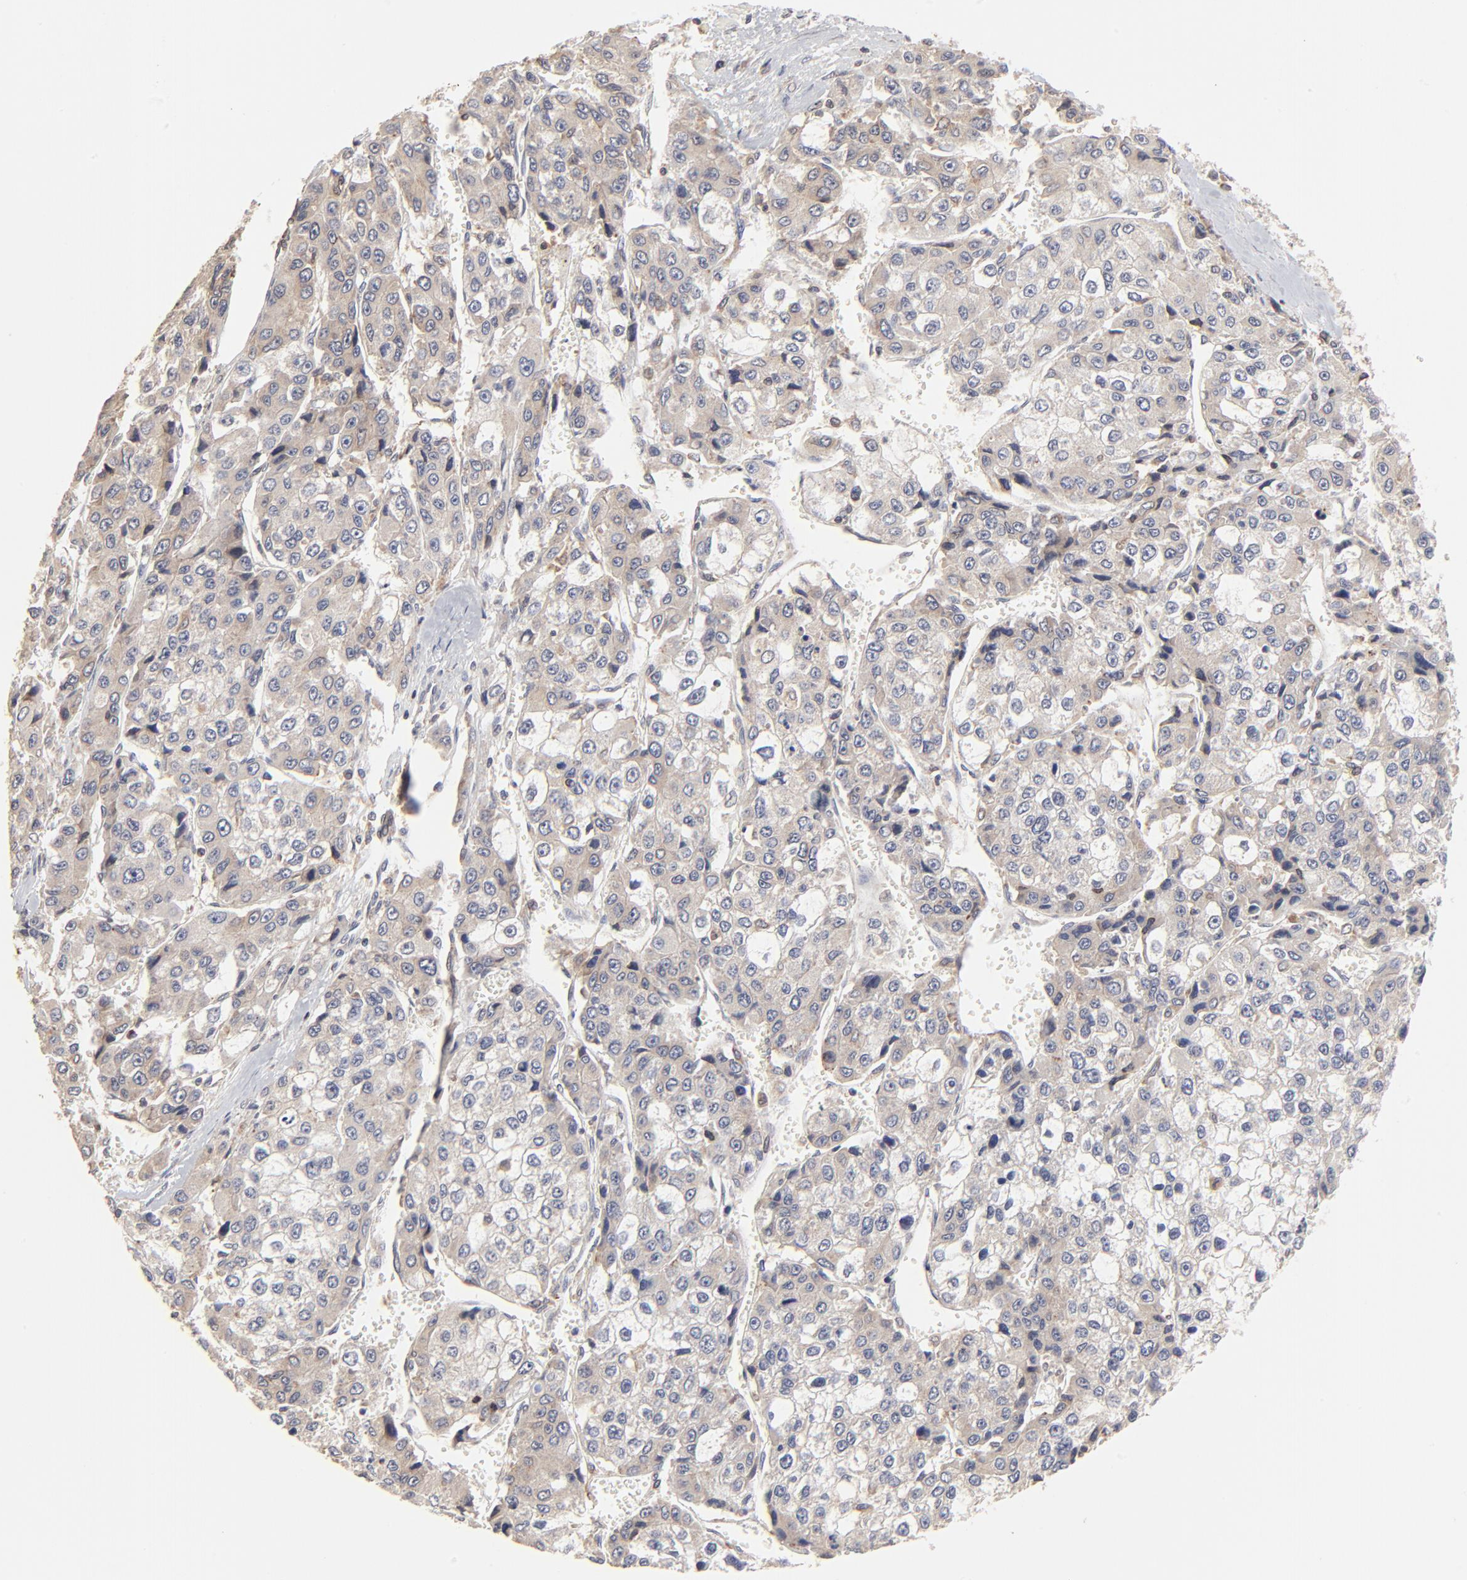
{"staining": {"intensity": "weak", "quantity": "<25%", "location": "cytoplasmic/membranous"}, "tissue": "liver cancer", "cell_type": "Tumor cells", "image_type": "cancer", "snomed": [{"axis": "morphology", "description": "Carcinoma, Hepatocellular, NOS"}, {"axis": "topography", "description": "Liver"}], "caption": "There is no significant expression in tumor cells of liver cancer (hepatocellular carcinoma).", "gene": "RNF213", "patient": {"sex": "female", "age": 66}}